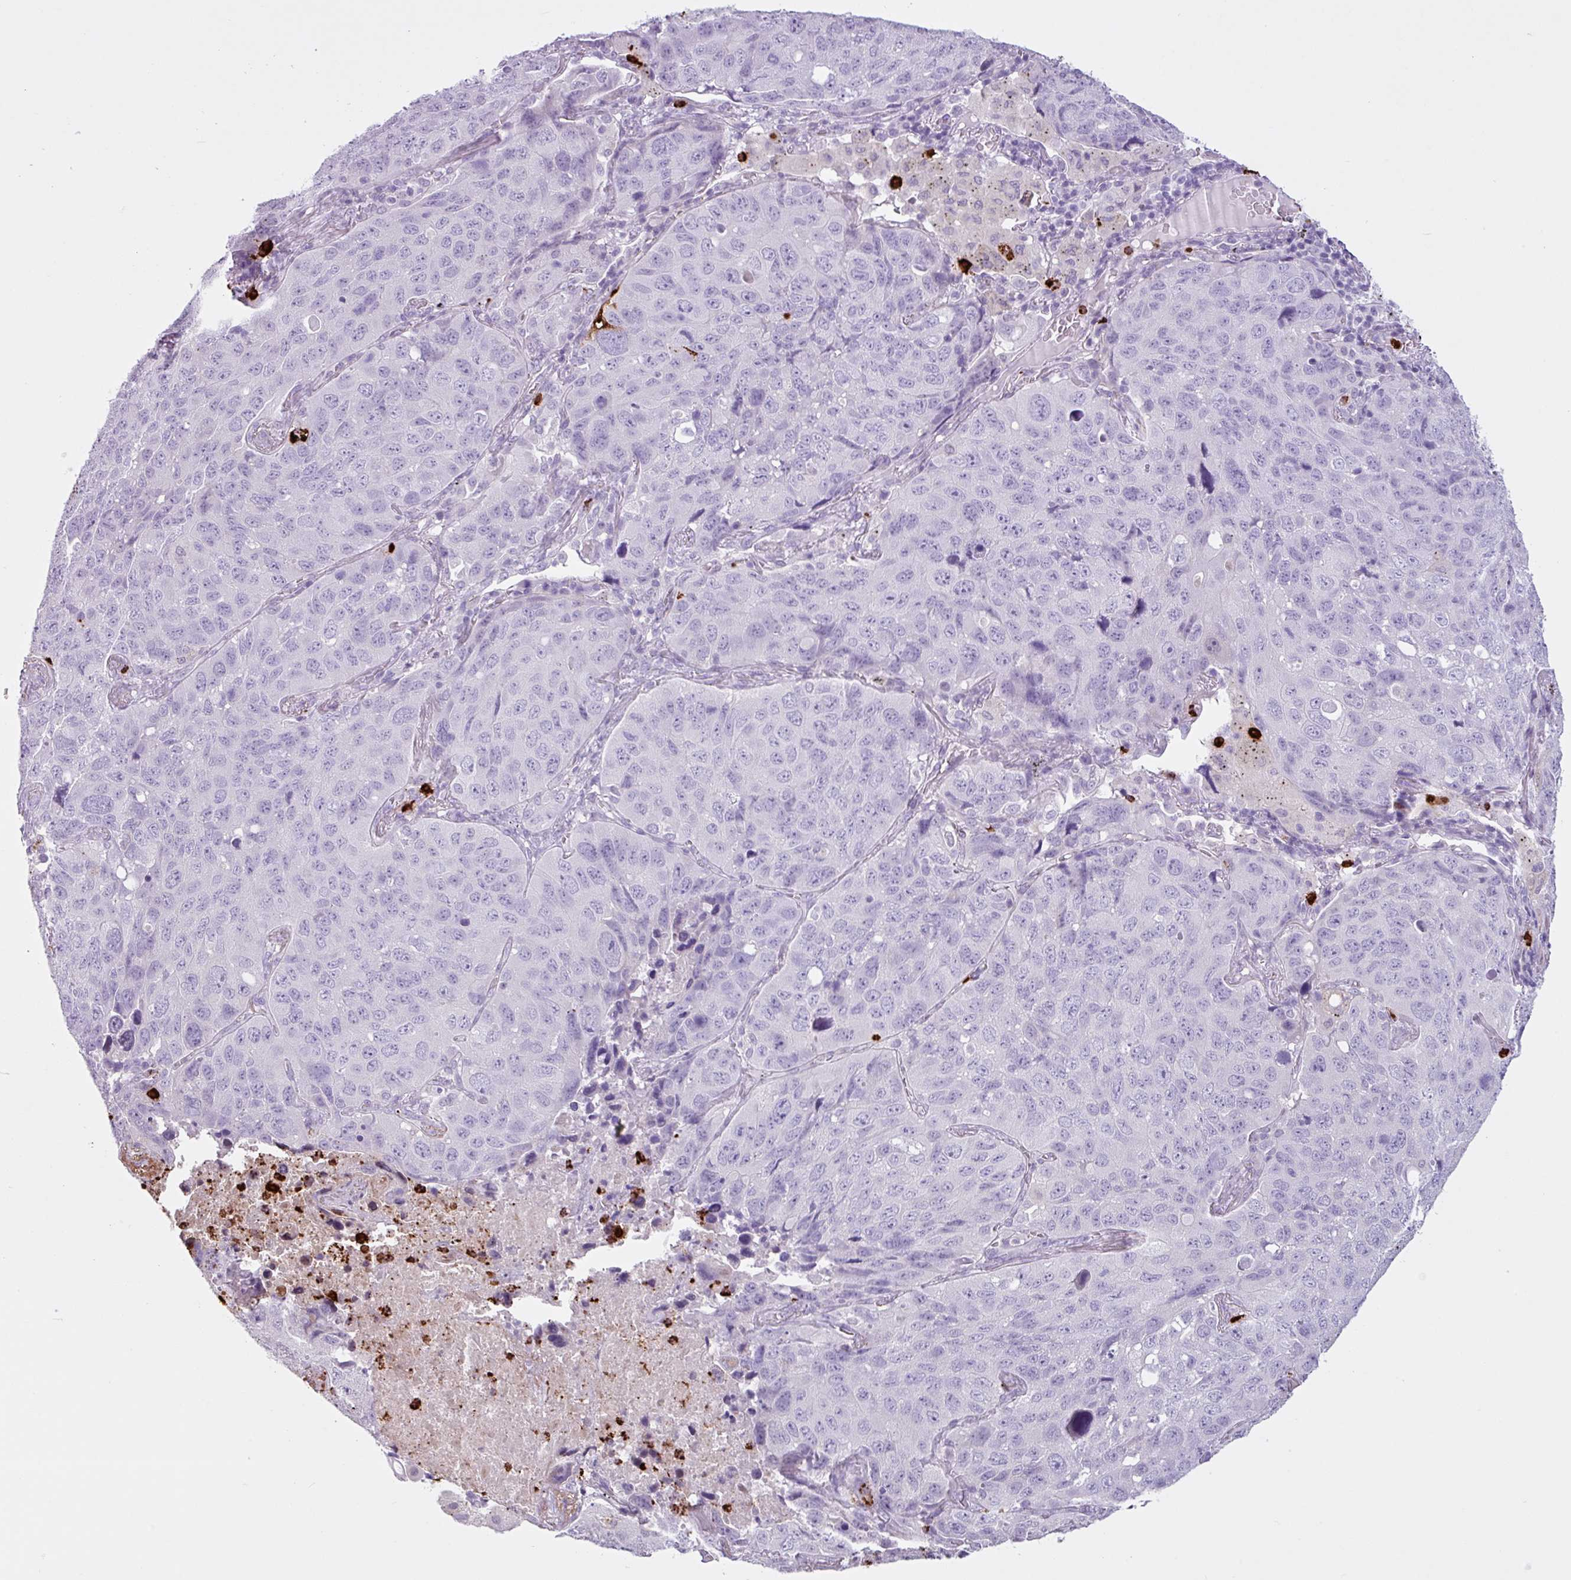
{"staining": {"intensity": "negative", "quantity": "none", "location": "none"}, "tissue": "lung cancer", "cell_type": "Tumor cells", "image_type": "cancer", "snomed": [{"axis": "morphology", "description": "Squamous cell carcinoma, NOS"}, {"axis": "topography", "description": "Lung"}], "caption": "Lung cancer was stained to show a protein in brown. There is no significant staining in tumor cells.", "gene": "TMEM178A", "patient": {"sex": "male", "age": 60}}